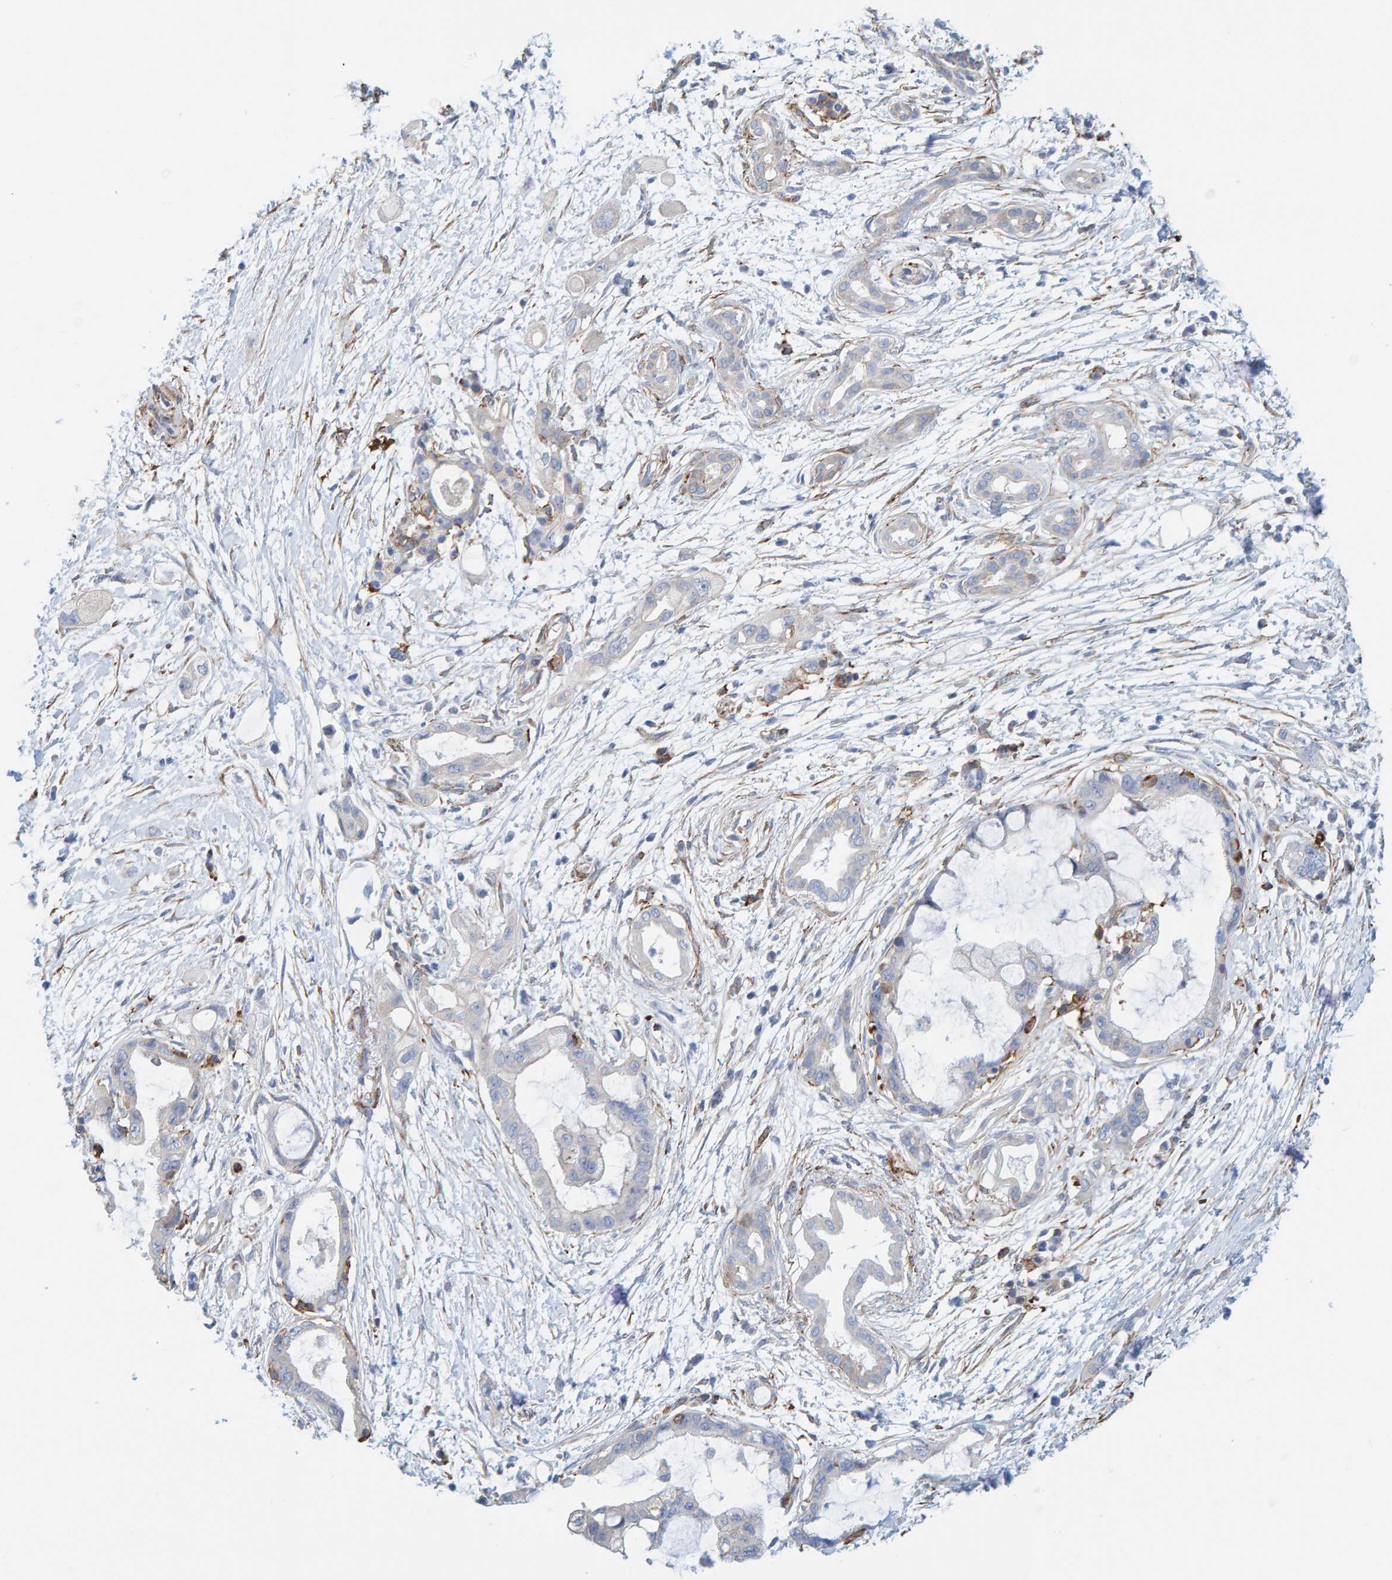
{"staining": {"intensity": "negative", "quantity": "none", "location": "none"}, "tissue": "pancreatic cancer", "cell_type": "Tumor cells", "image_type": "cancer", "snomed": [{"axis": "morphology", "description": "Adenocarcinoma, NOS"}, {"axis": "topography", "description": "Pancreas"}], "caption": "Pancreatic cancer was stained to show a protein in brown. There is no significant staining in tumor cells.", "gene": "MAP1B", "patient": {"sex": "male", "age": 59}}